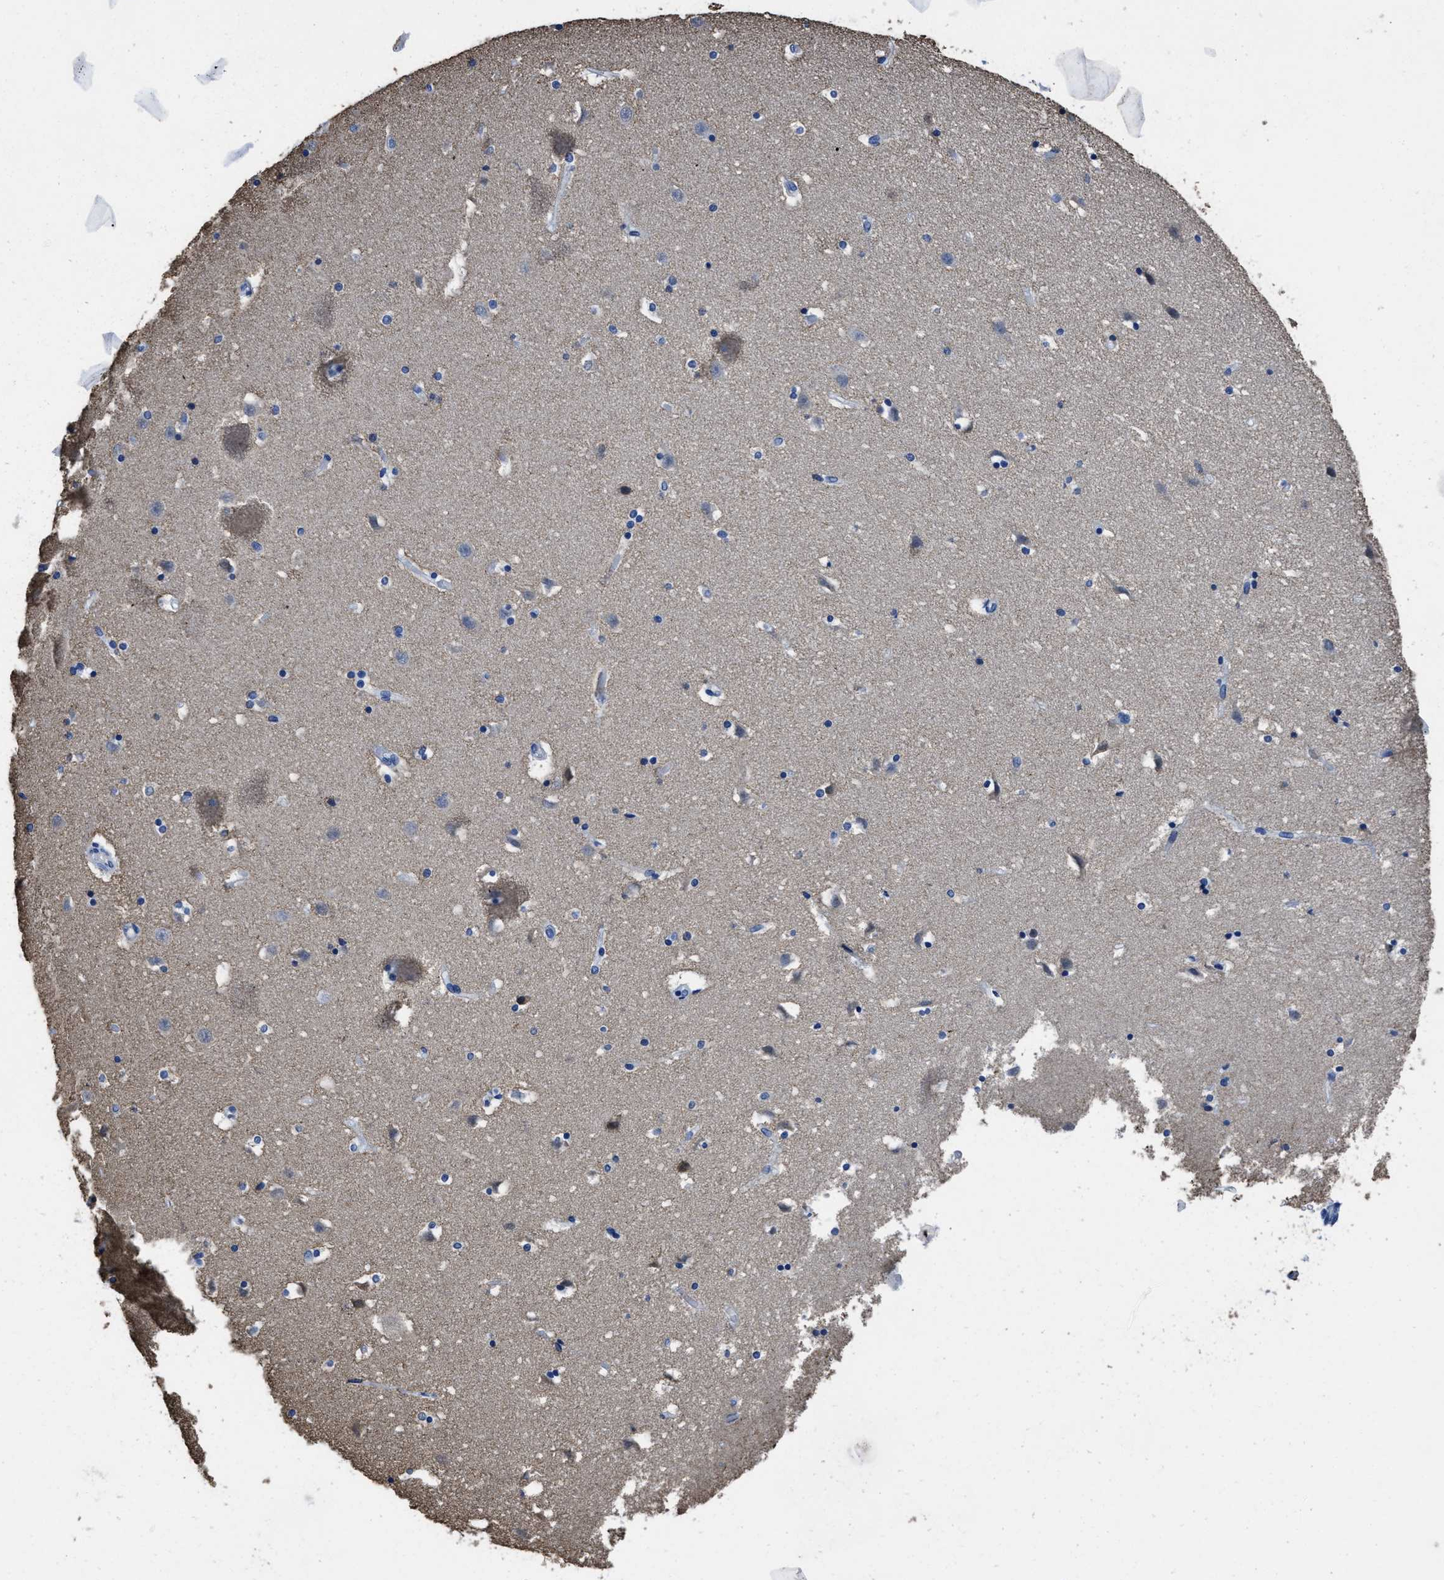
{"staining": {"intensity": "negative", "quantity": "none", "location": "none"}, "tissue": "caudate", "cell_type": "Glial cells", "image_type": "normal", "snomed": [{"axis": "morphology", "description": "Normal tissue, NOS"}, {"axis": "topography", "description": "Lateral ventricle wall"}], "caption": "Caudate was stained to show a protein in brown. There is no significant positivity in glial cells.", "gene": "ITGA3", "patient": {"sex": "male", "age": 45}}